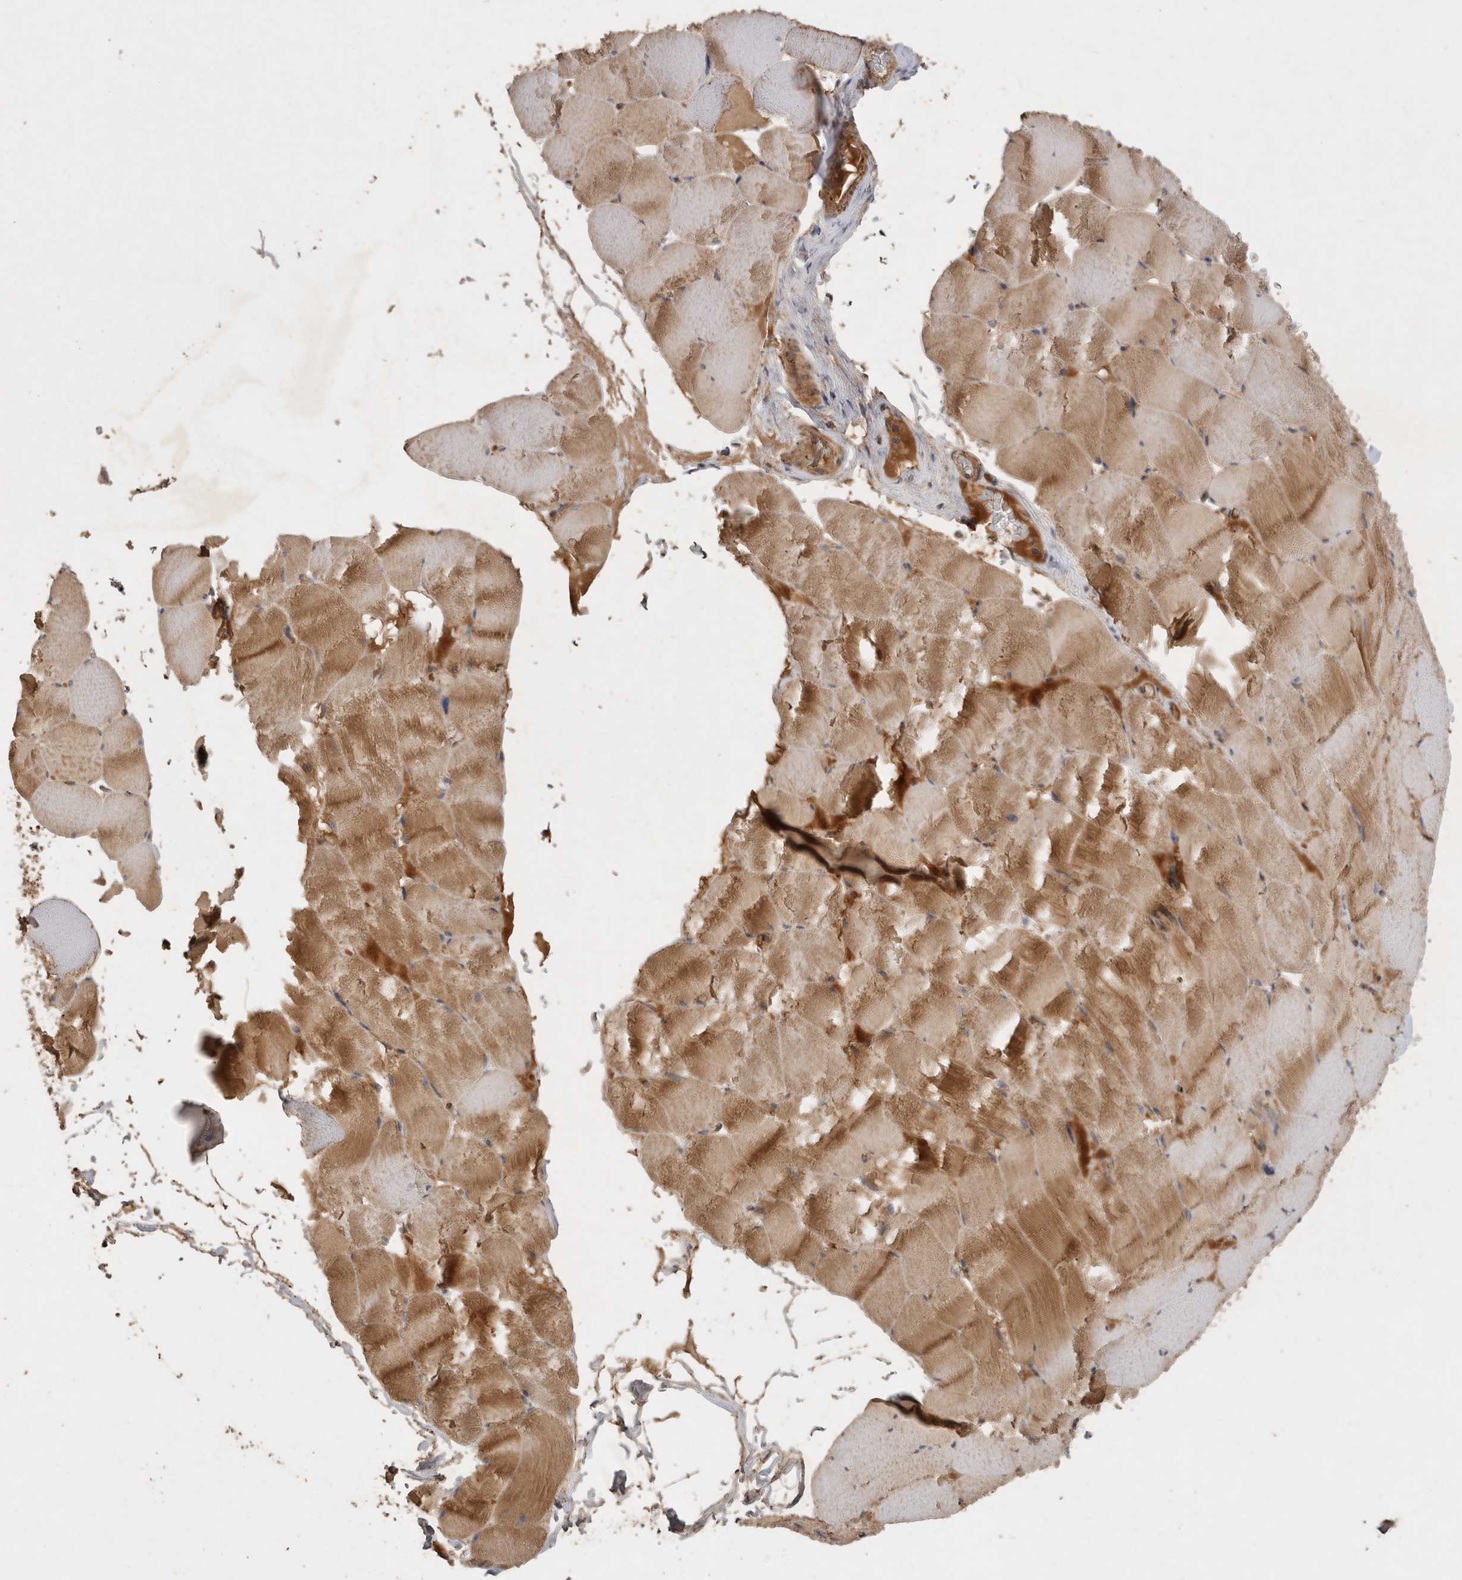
{"staining": {"intensity": "moderate", "quantity": ">75%", "location": "cytoplasmic/membranous"}, "tissue": "skeletal muscle", "cell_type": "Myocytes", "image_type": "normal", "snomed": [{"axis": "morphology", "description": "Normal tissue, NOS"}, {"axis": "topography", "description": "Skeletal muscle"}], "caption": "Protein expression by immunohistochemistry exhibits moderate cytoplasmic/membranous staining in approximately >75% of myocytes in normal skeletal muscle.", "gene": "PPP1R42", "patient": {"sex": "male", "age": 62}}